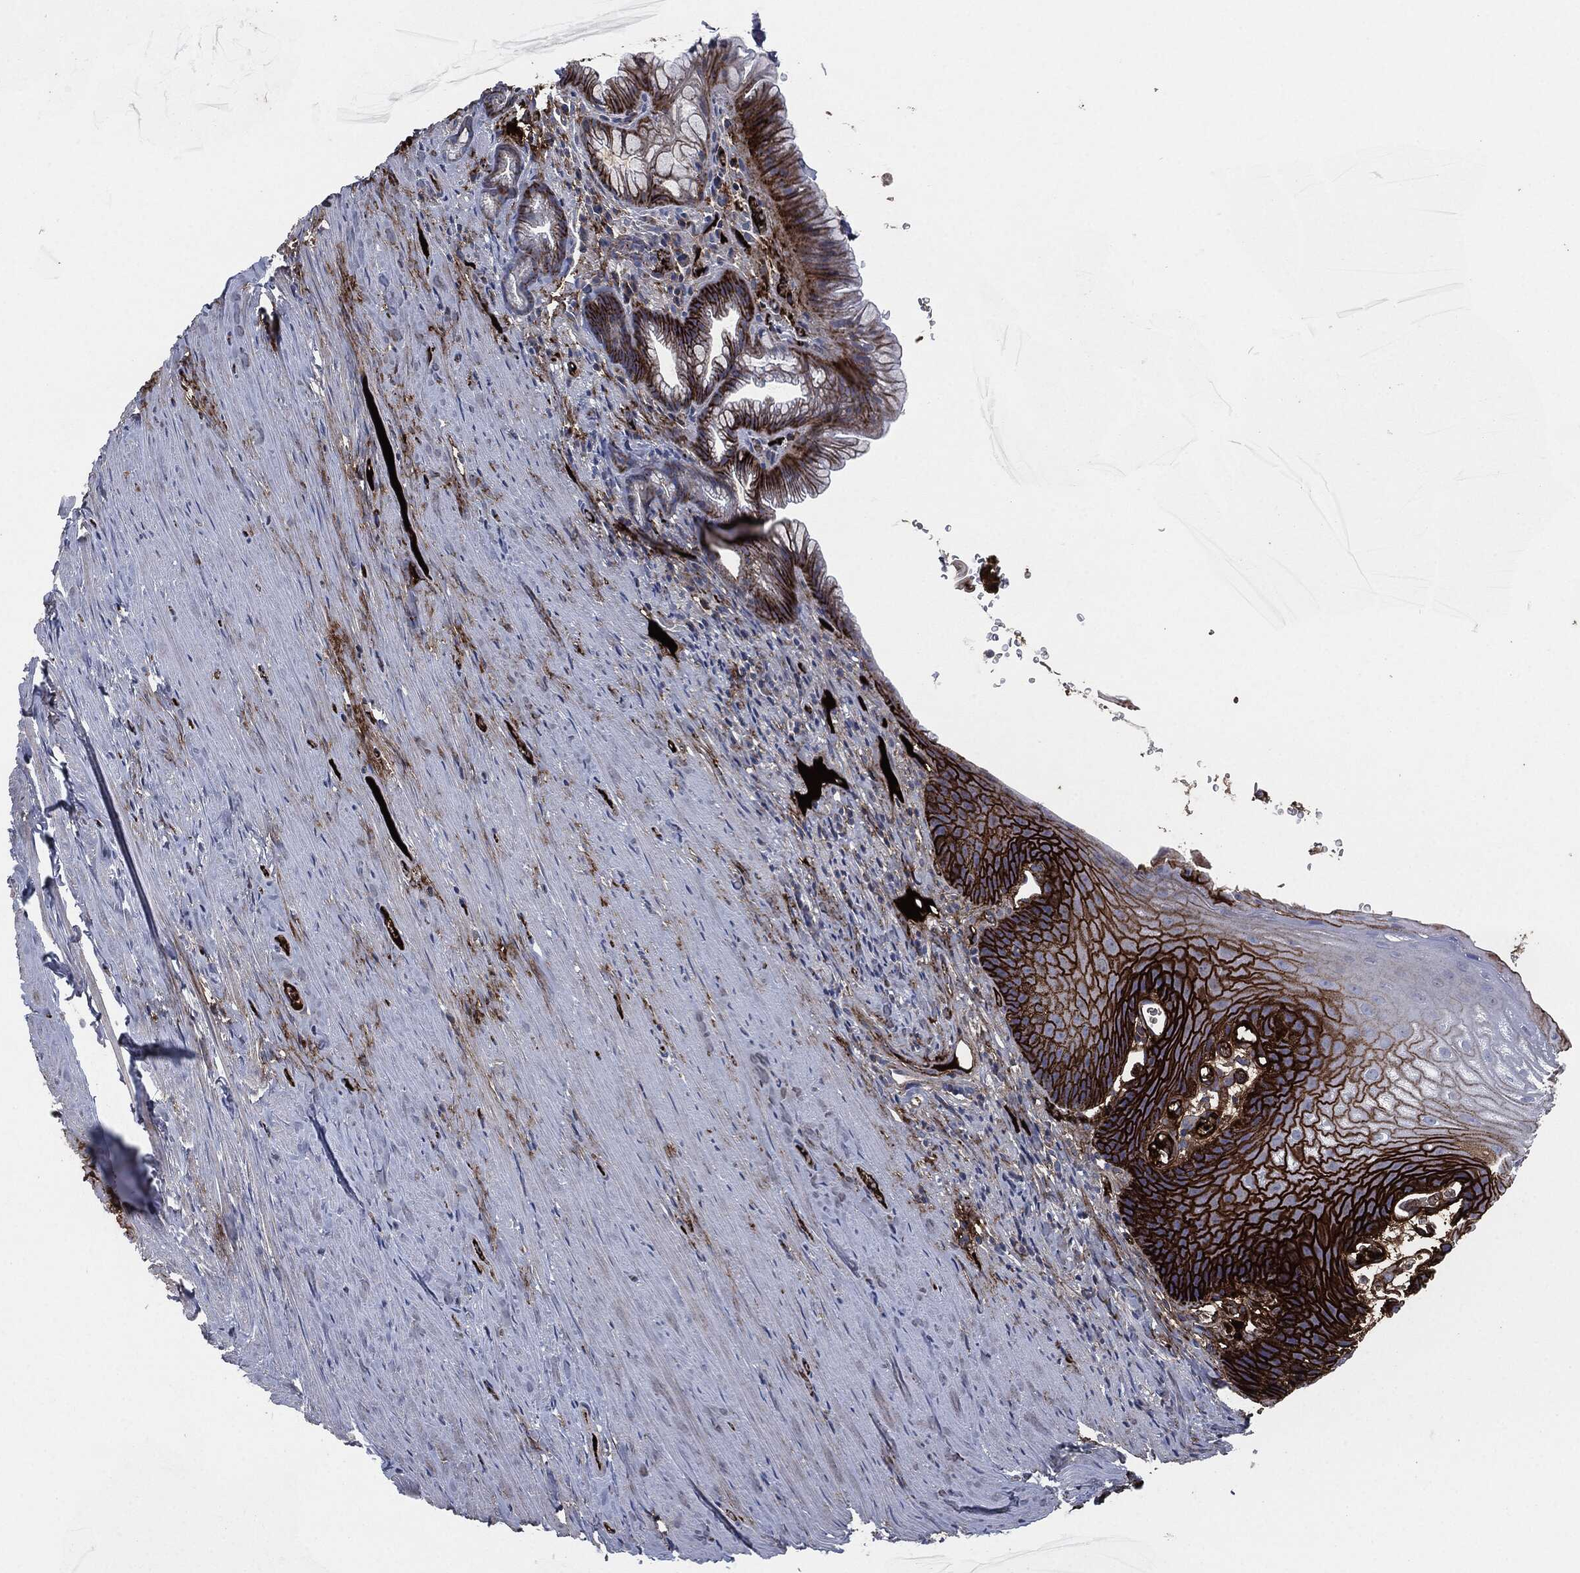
{"staining": {"intensity": "strong", "quantity": ">75%", "location": "cytoplasmic/membranous"}, "tissue": "esophagus", "cell_type": "Squamous epithelial cells", "image_type": "normal", "snomed": [{"axis": "morphology", "description": "Normal tissue, NOS"}, {"axis": "topography", "description": "Esophagus"}], "caption": "Esophagus stained with immunohistochemistry (IHC) displays strong cytoplasmic/membranous positivity in approximately >75% of squamous epithelial cells. Nuclei are stained in blue.", "gene": "APOB", "patient": {"sex": "male", "age": 64}}